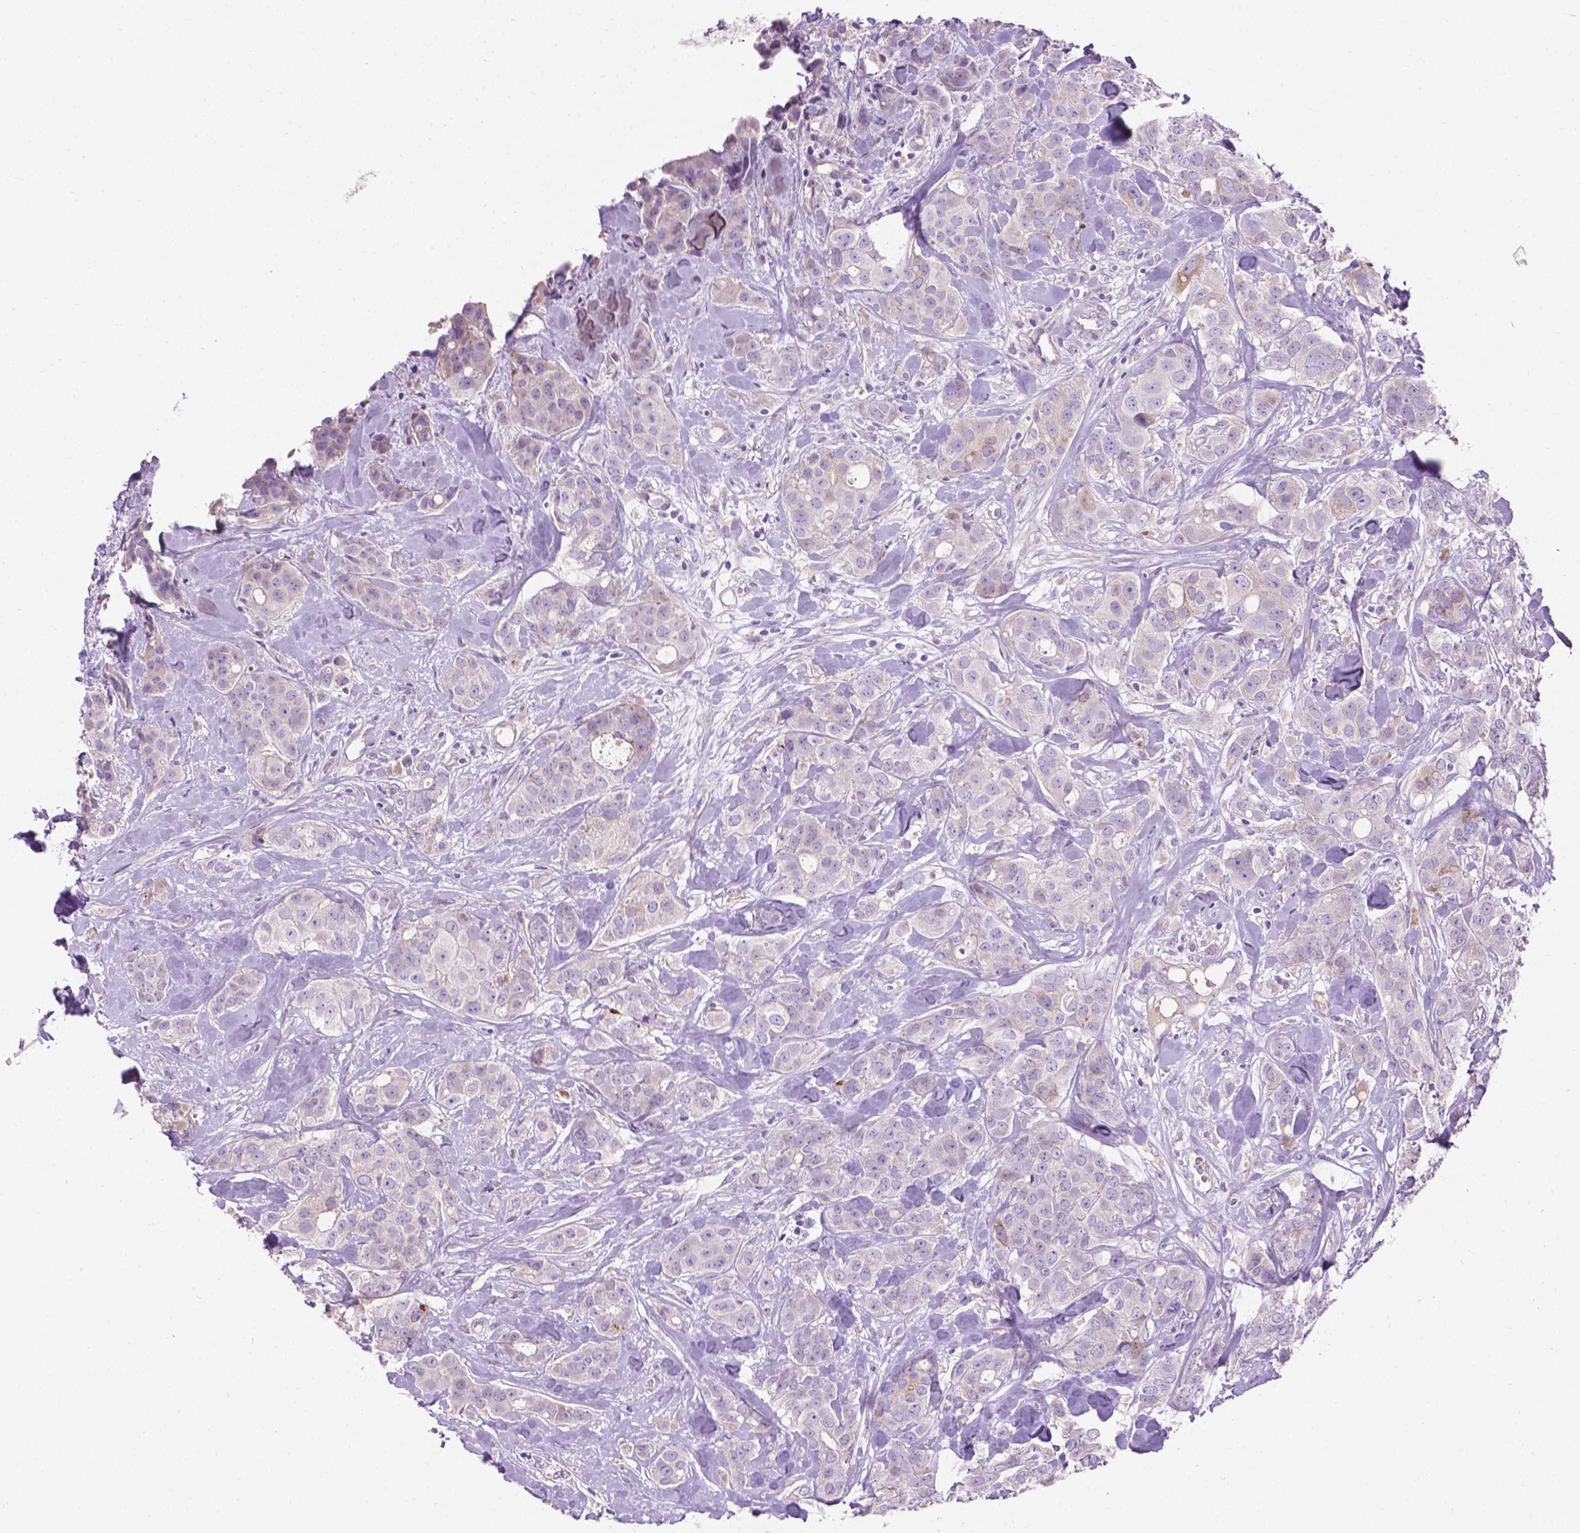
{"staining": {"intensity": "moderate", "quantity": "<25%", "location": "cytoplasmic/membranous"}, "tissue": "breast cancer", "cell_type": "Tumor cells", "image_type": "cancer", "snomed": [{"axis": "morphology", "description": "Duct carcinoma"}, {"axis": "topography", "description": "Breast"}], "caption": "An image showing moderate cytoplasmic/membranous staining in approximately <25% of tumor cells in breast cancer (invasive ductal carcinoma), as visualized by brown immunohistochemical staining.", "gene": "NOXO1", "patient": {"sex": "female", "age": 43}}